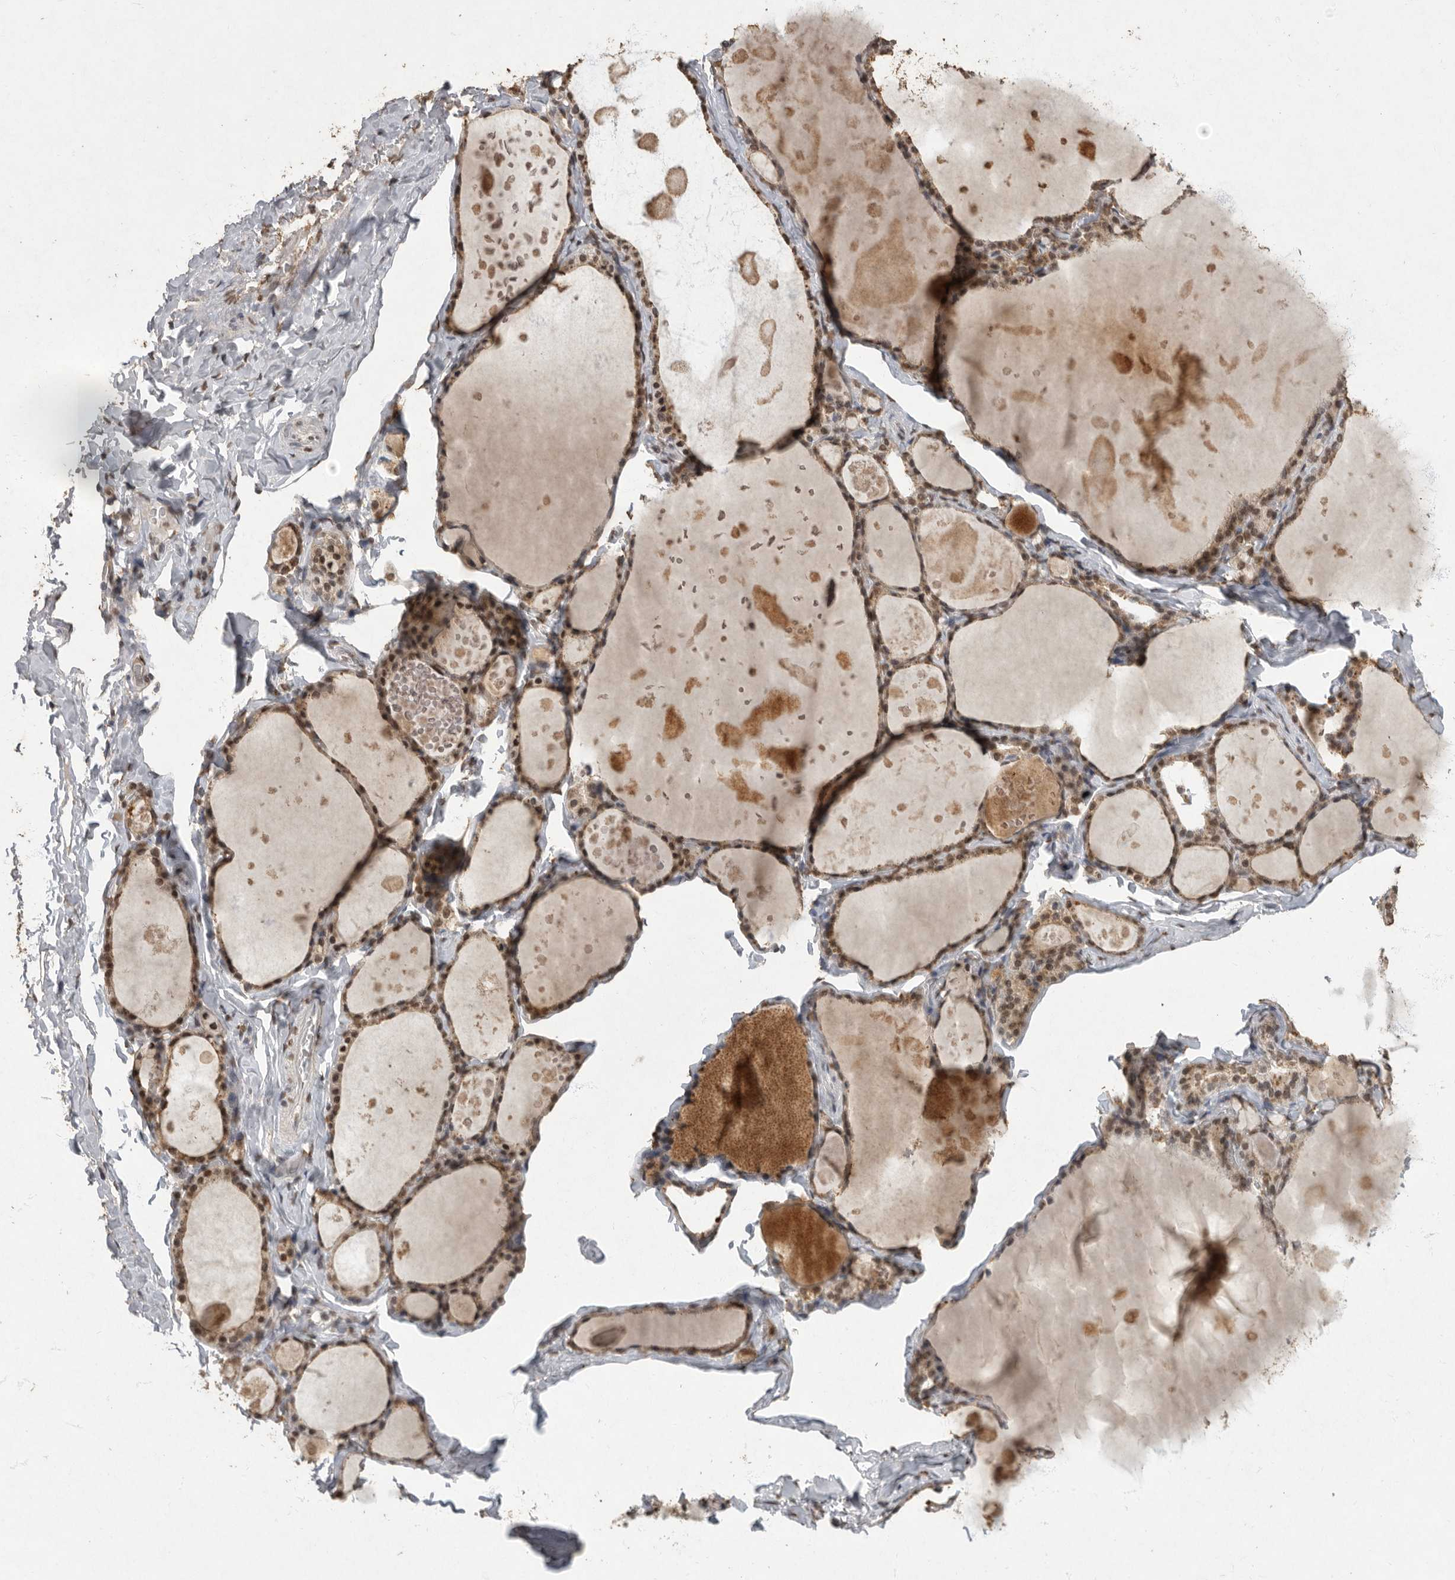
{"staining": {"intensity": "moderate", "quantity": ">75%", "location": "cytoplasmic/membranous,nuclear"}, "tissue": "thyroid gland", "cell_type": "Glandular cells", "image_type": "normal", "snomed": [{"axis": "morphology", "description": "Normal tissue, NOS"}, {"axis": "topography", "description": "Thyroid gland"}], "caption": "Immunohistochemistry (IHC) micrograph of unremarkable thyroid gland stained for a protein (brown), which displays medium levels of moderate cytoplasmic/membranous,nuclear expression in about >75% of glandular cells.", "gene": "NBL1", "patient": {"sex": "male", "age": 56}}